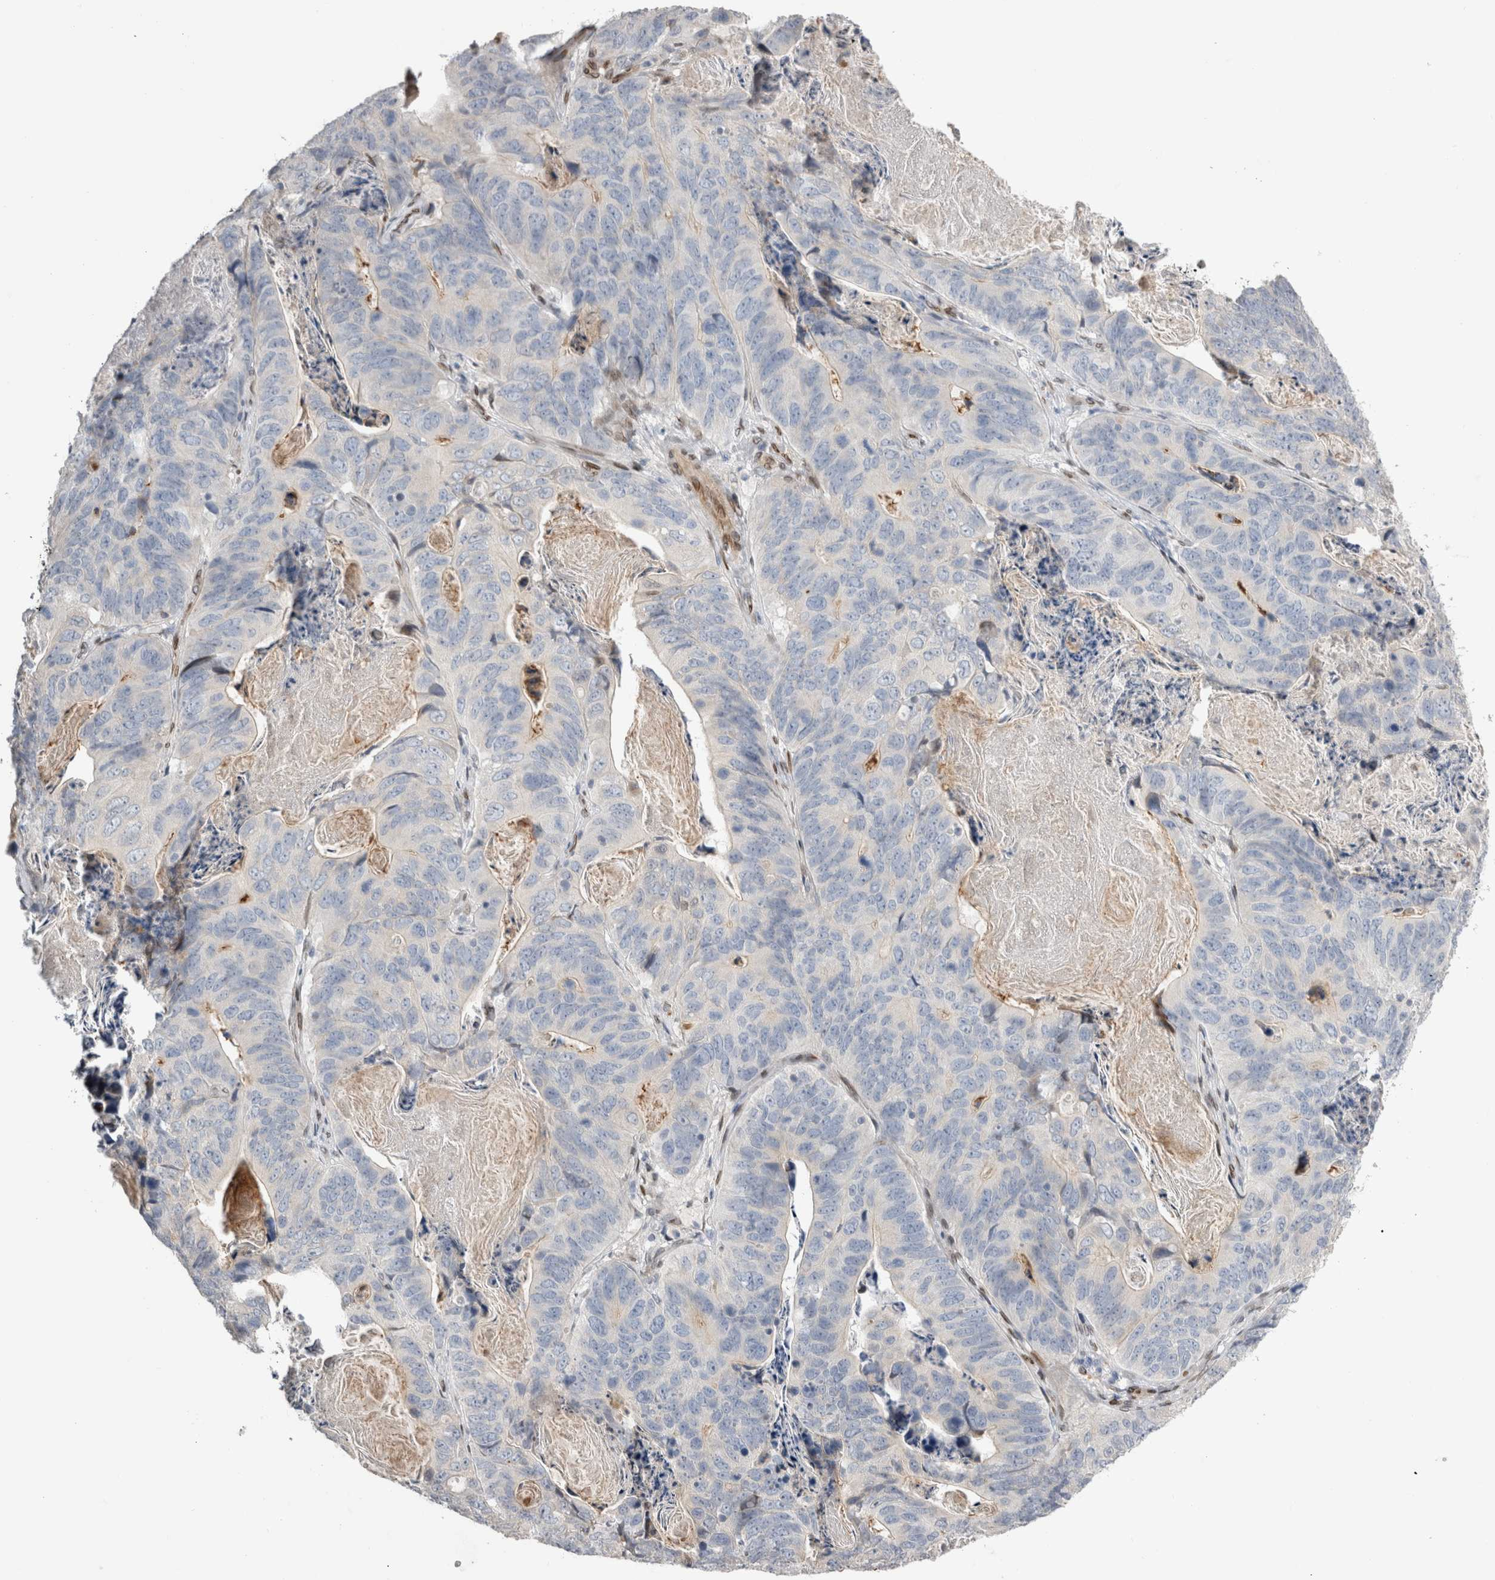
{"staining": {"intensity": "negative", "quantity": "none", "location": "none"}, "tissue": "stomach cancer", "cell_type": "Tumor cells", "image_type": "cancer", "snomed": [{"axis": "morphology", "description": "Normal tissue, NOS"}, {"axis": "morphology", "description": "Adenocarcinoma, NOS"}, {"axis": "topography", "description": "Stomach"}], "caption": "Histopathology image shows no protein positivity in tumor cells of adenocarcinoma (stomach) tissue. (DAB immunohistochemistry, high magnification).", "gene": "DMTN", "patient": {"sex": "female", "age": 89}}